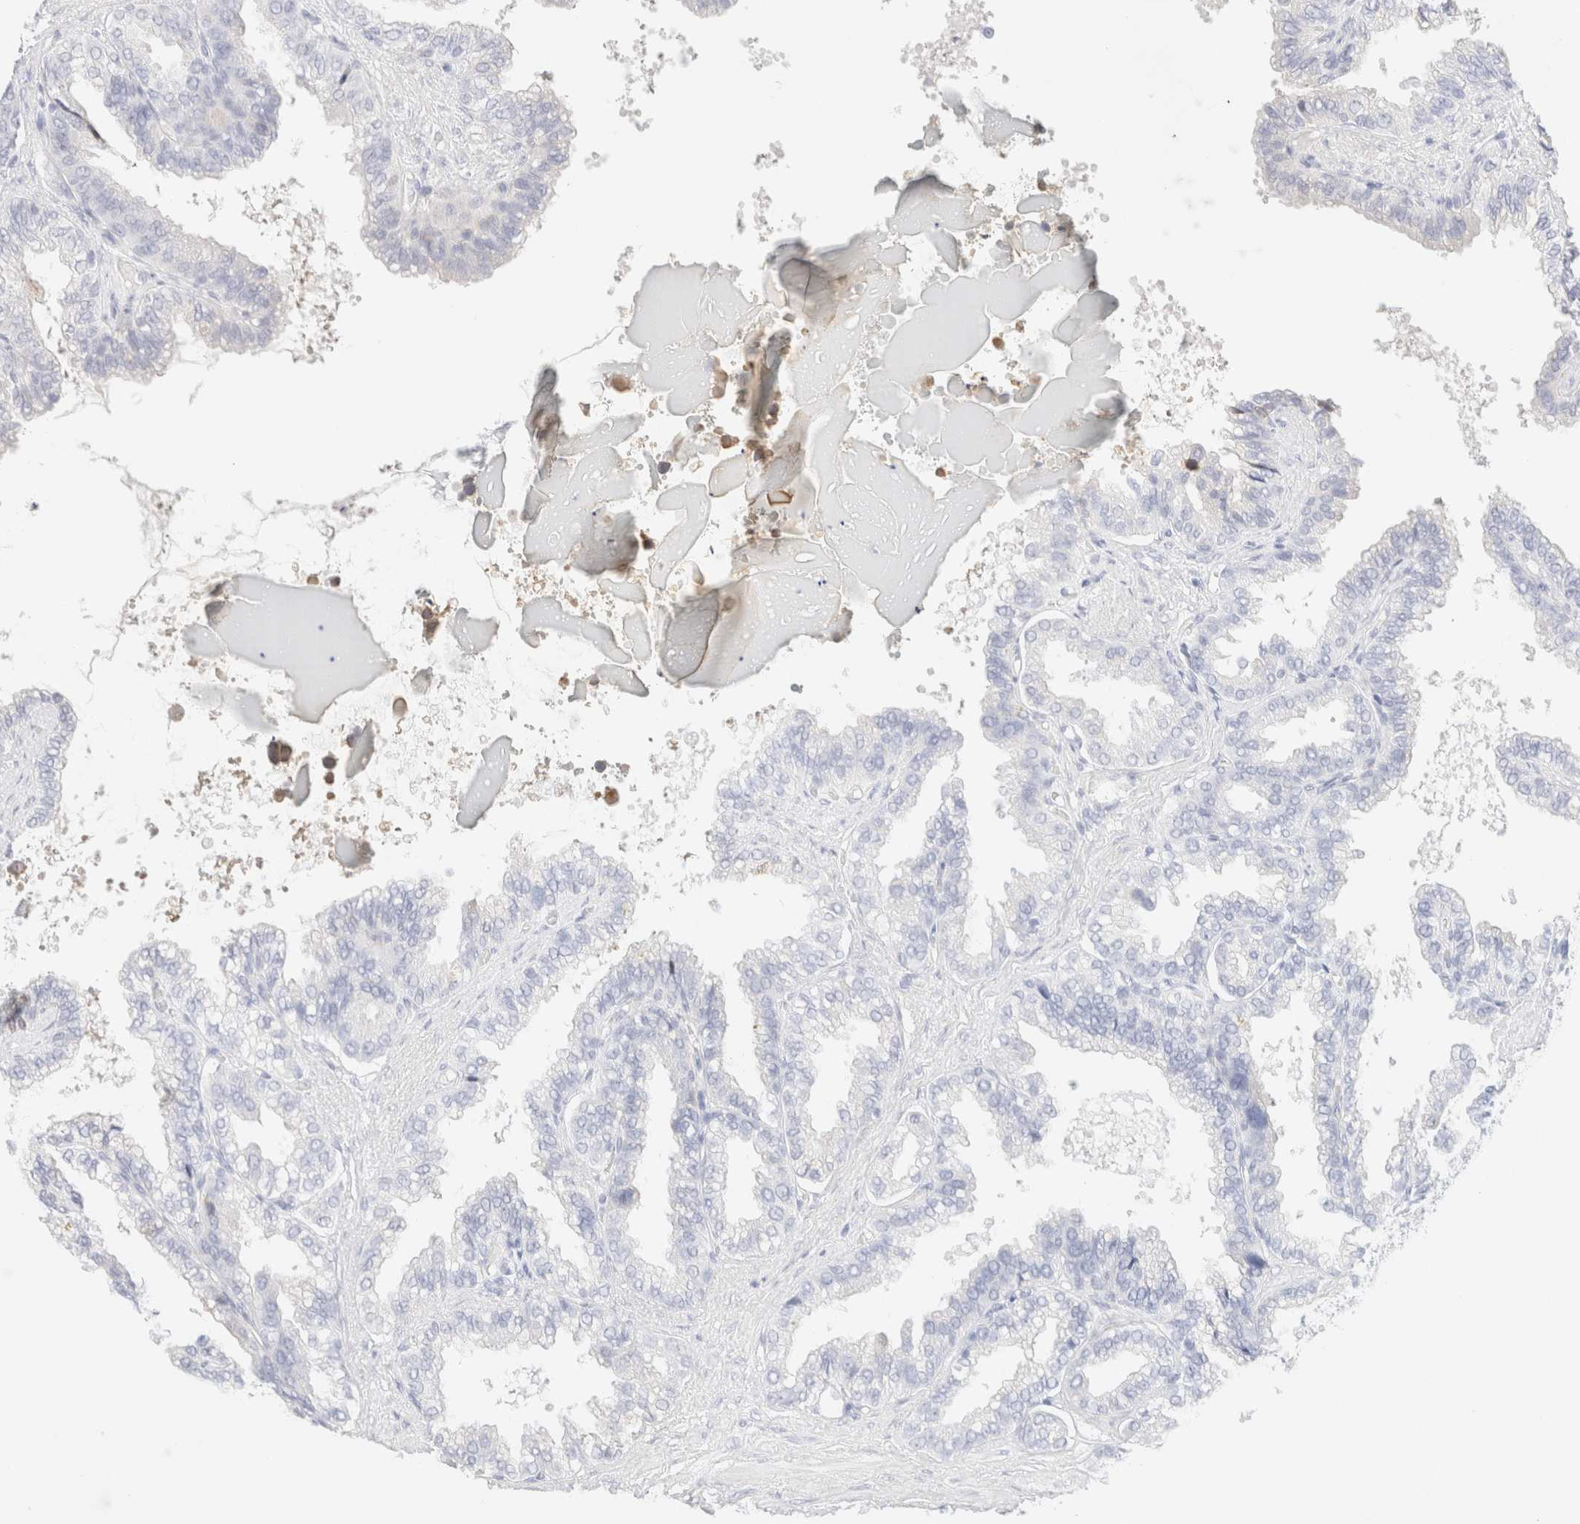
{"staining": {"intensity": "negative", "quantity": "none", "location": "none"}, "tissue": "seminal vesicle", "cell_type": "Glandular cells", "image_type": "normal", "snomed": [{"axis": "morphology", "description": "Normal tissue, NOS"}, {"axis": "topography", "description": "Seminal veicle"}], "caption": "Immunohistochemistry (IHC) photomicrograph of normal human seminal vesicle stained for a protein (brown), which demonstrates no positivity in glandular cells.", "gene": "KRT15", "patient": {"sex": "male", "age": 46}}